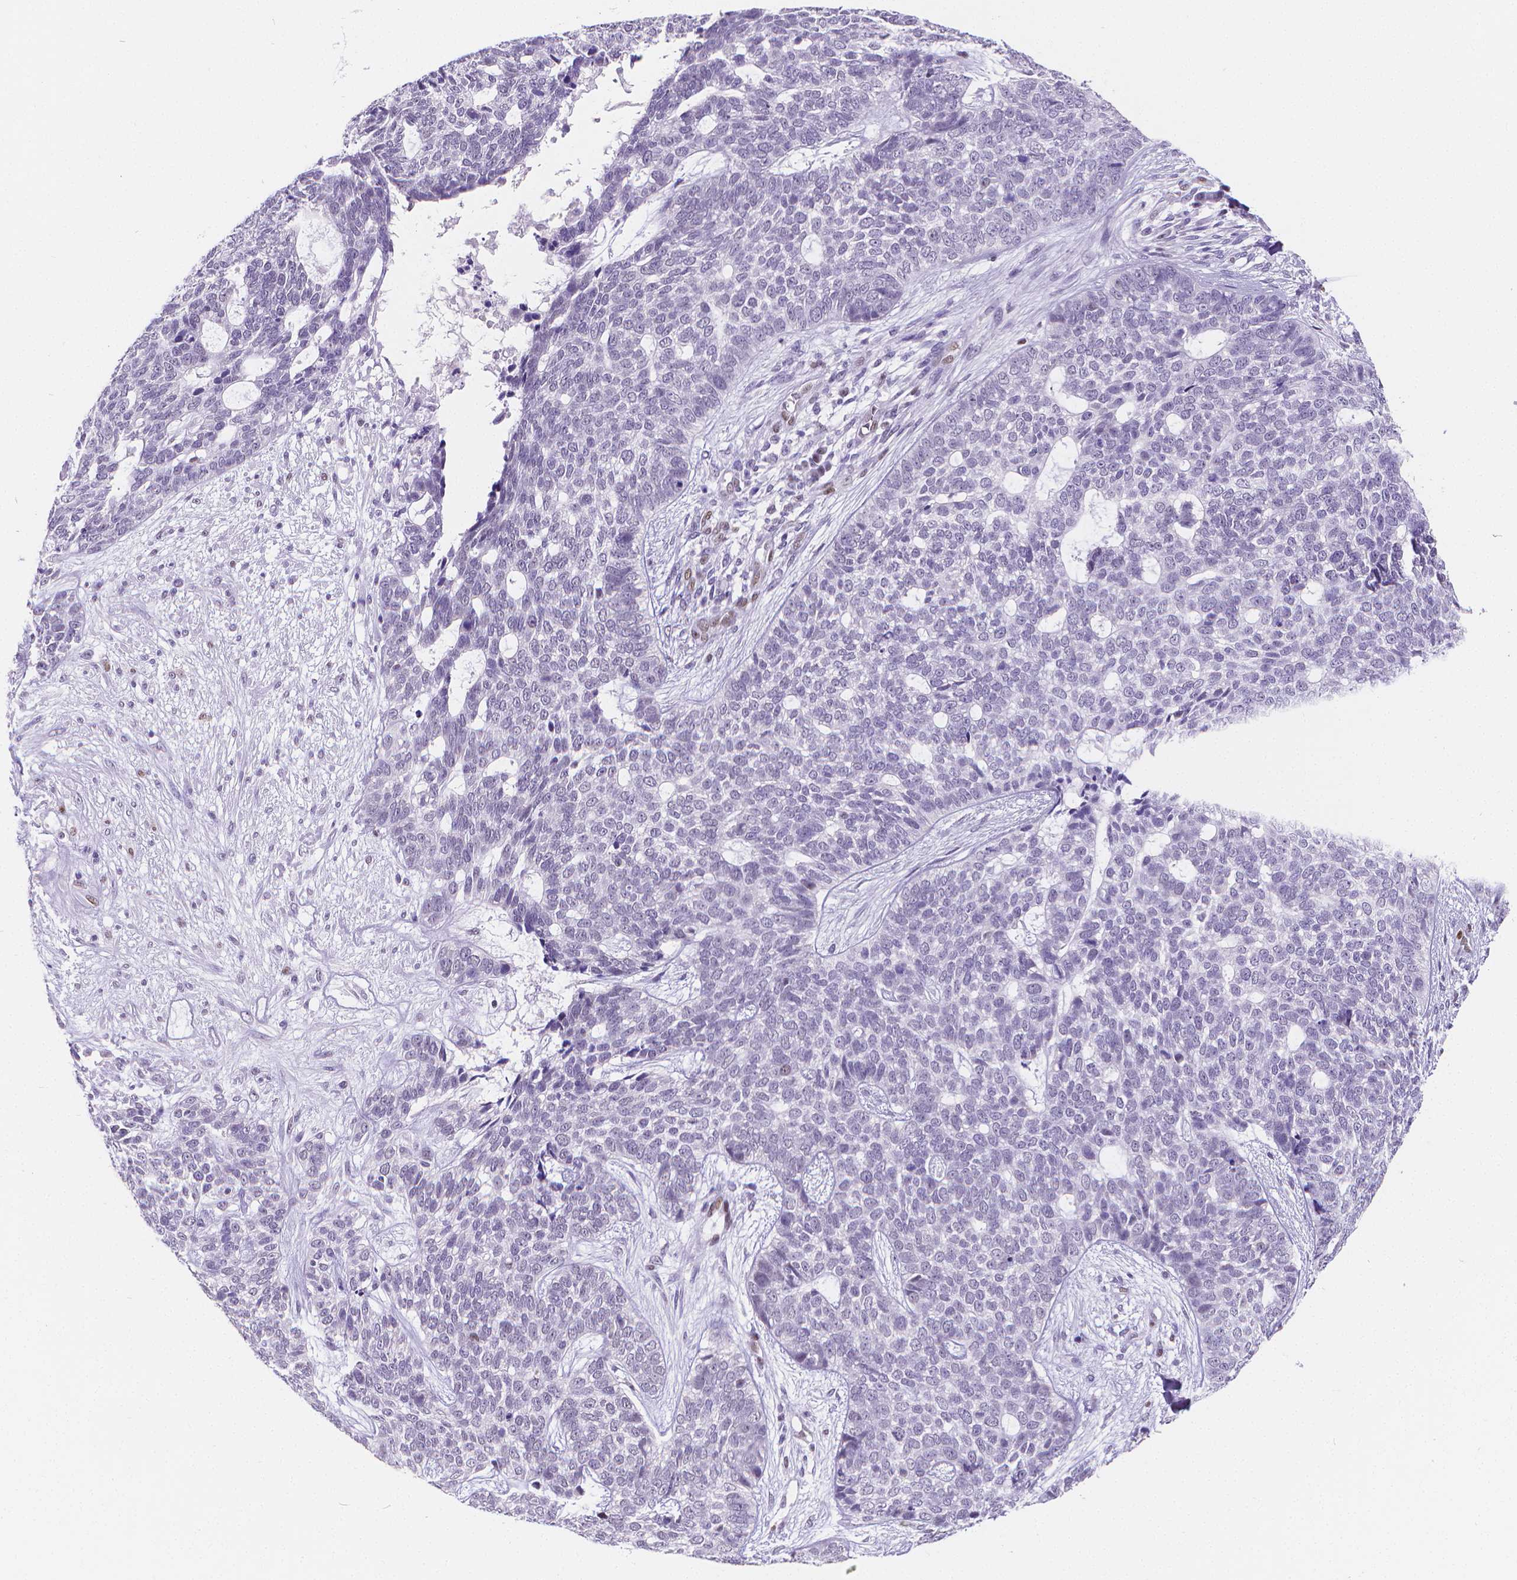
{"staining": {"intensity": "negative", "quantity": "none", "location": "none"}, "tissue": "skin cancer", "cell_type": "Tumor cells", "image_type": "cancer", "snomed": [{"axis": "morphology", "description": "Basal cell carcinoma"}, {"axis": "topography", "description": "Skin"}], "caption": "The IHC photomicrograph has no significant positivity in tumor cells of basal cell carcinoma (skin) tissue.", "gene": "MEF2C", "patient": {"sex": "female", "age": 69}}